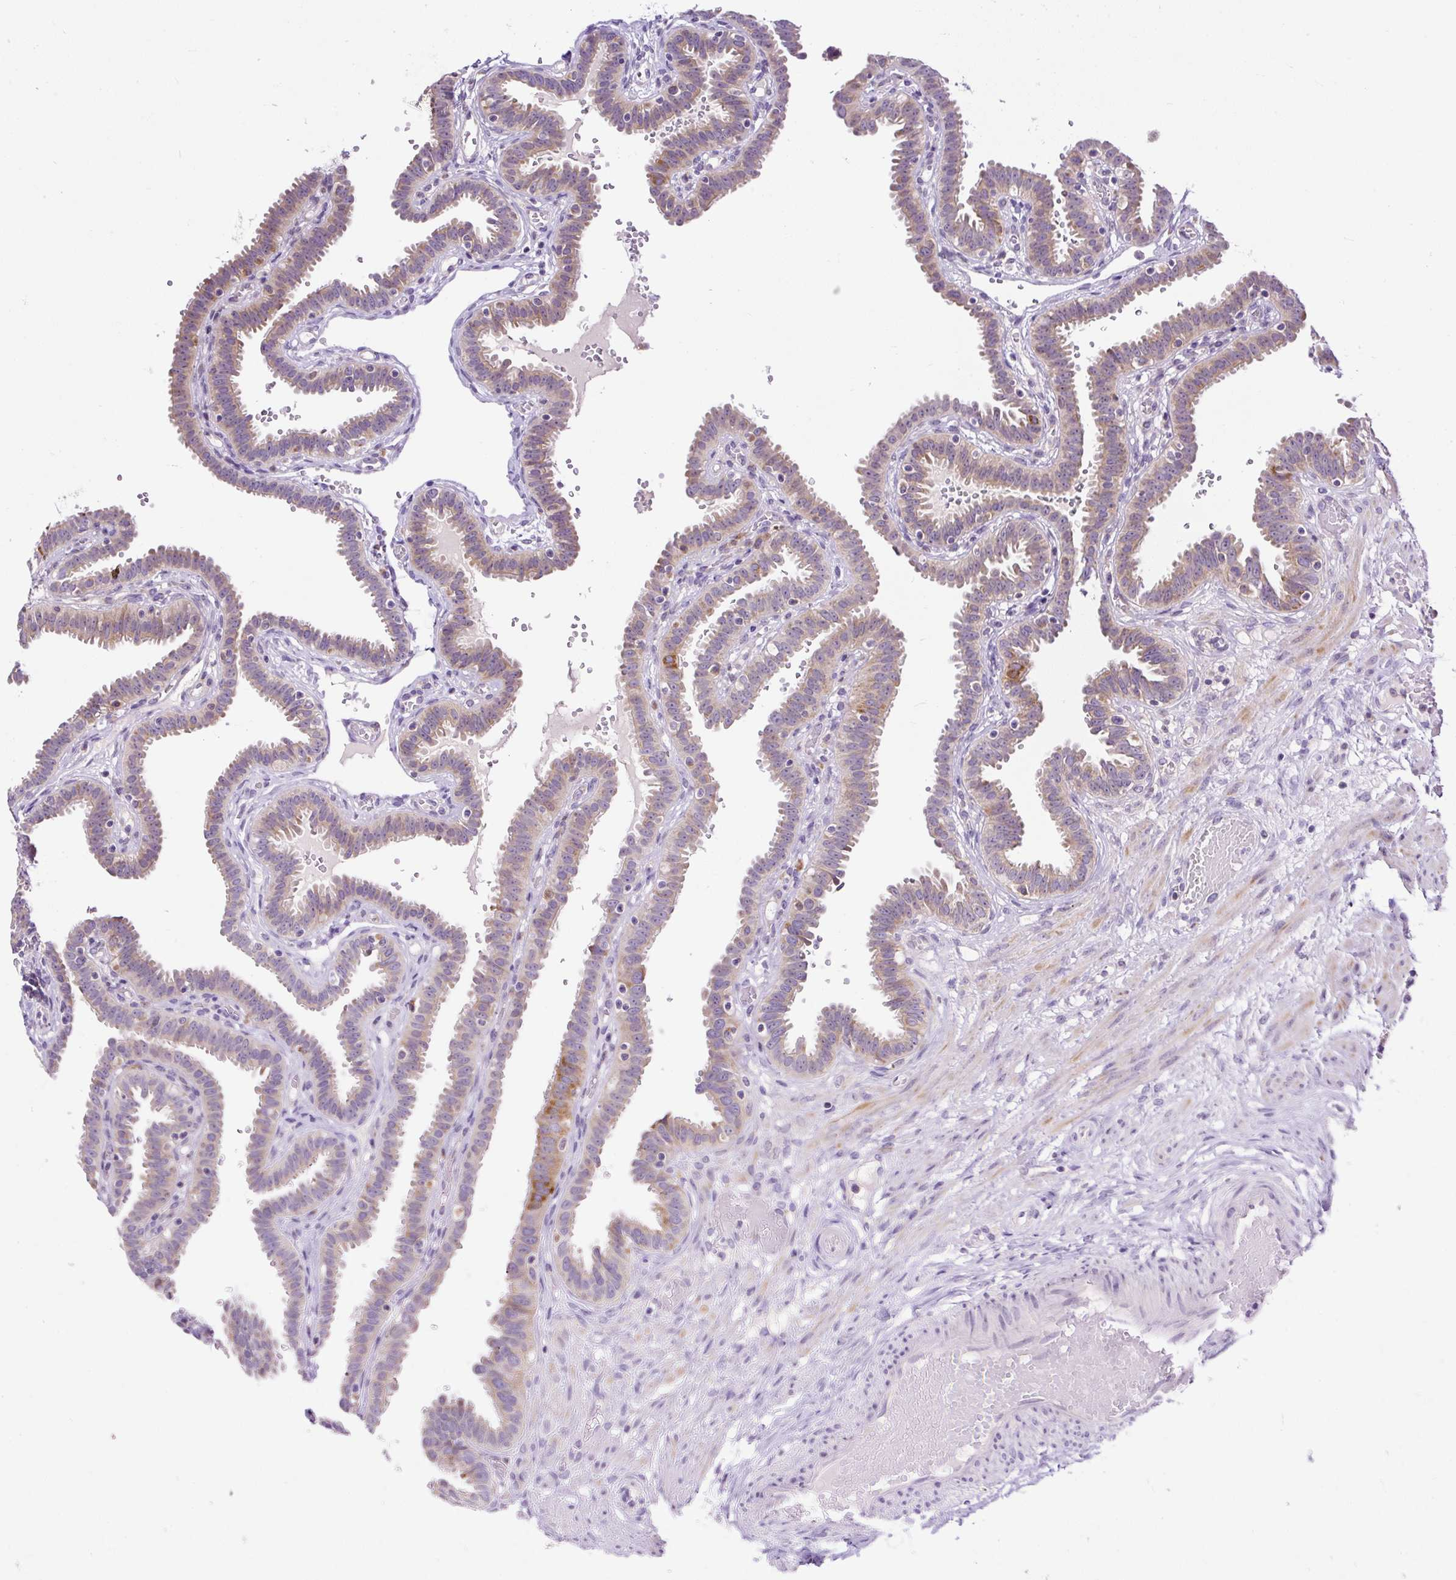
{"staining": {"intensity": "moderate", "quantity": "<25%", "location": "cytoplasmic/membranous"}, "tissue": "fallopian tube", "cell_type": "Glandular cells", "image_type": "normal", "snomed": [{"axis": "morphology", "description": "Normal tissue, NOS"}, {"axis": "topography", "description": "Fallopian tube"}], "caption": "Approximately <25% of glandular cells in benign fallopian tube show moderate cytoplasmic/membranous protein expression as visualized by brown immunohistochemical staining.", "gene": "FMC1", "patient": {"sex": "female", "age": 37}}